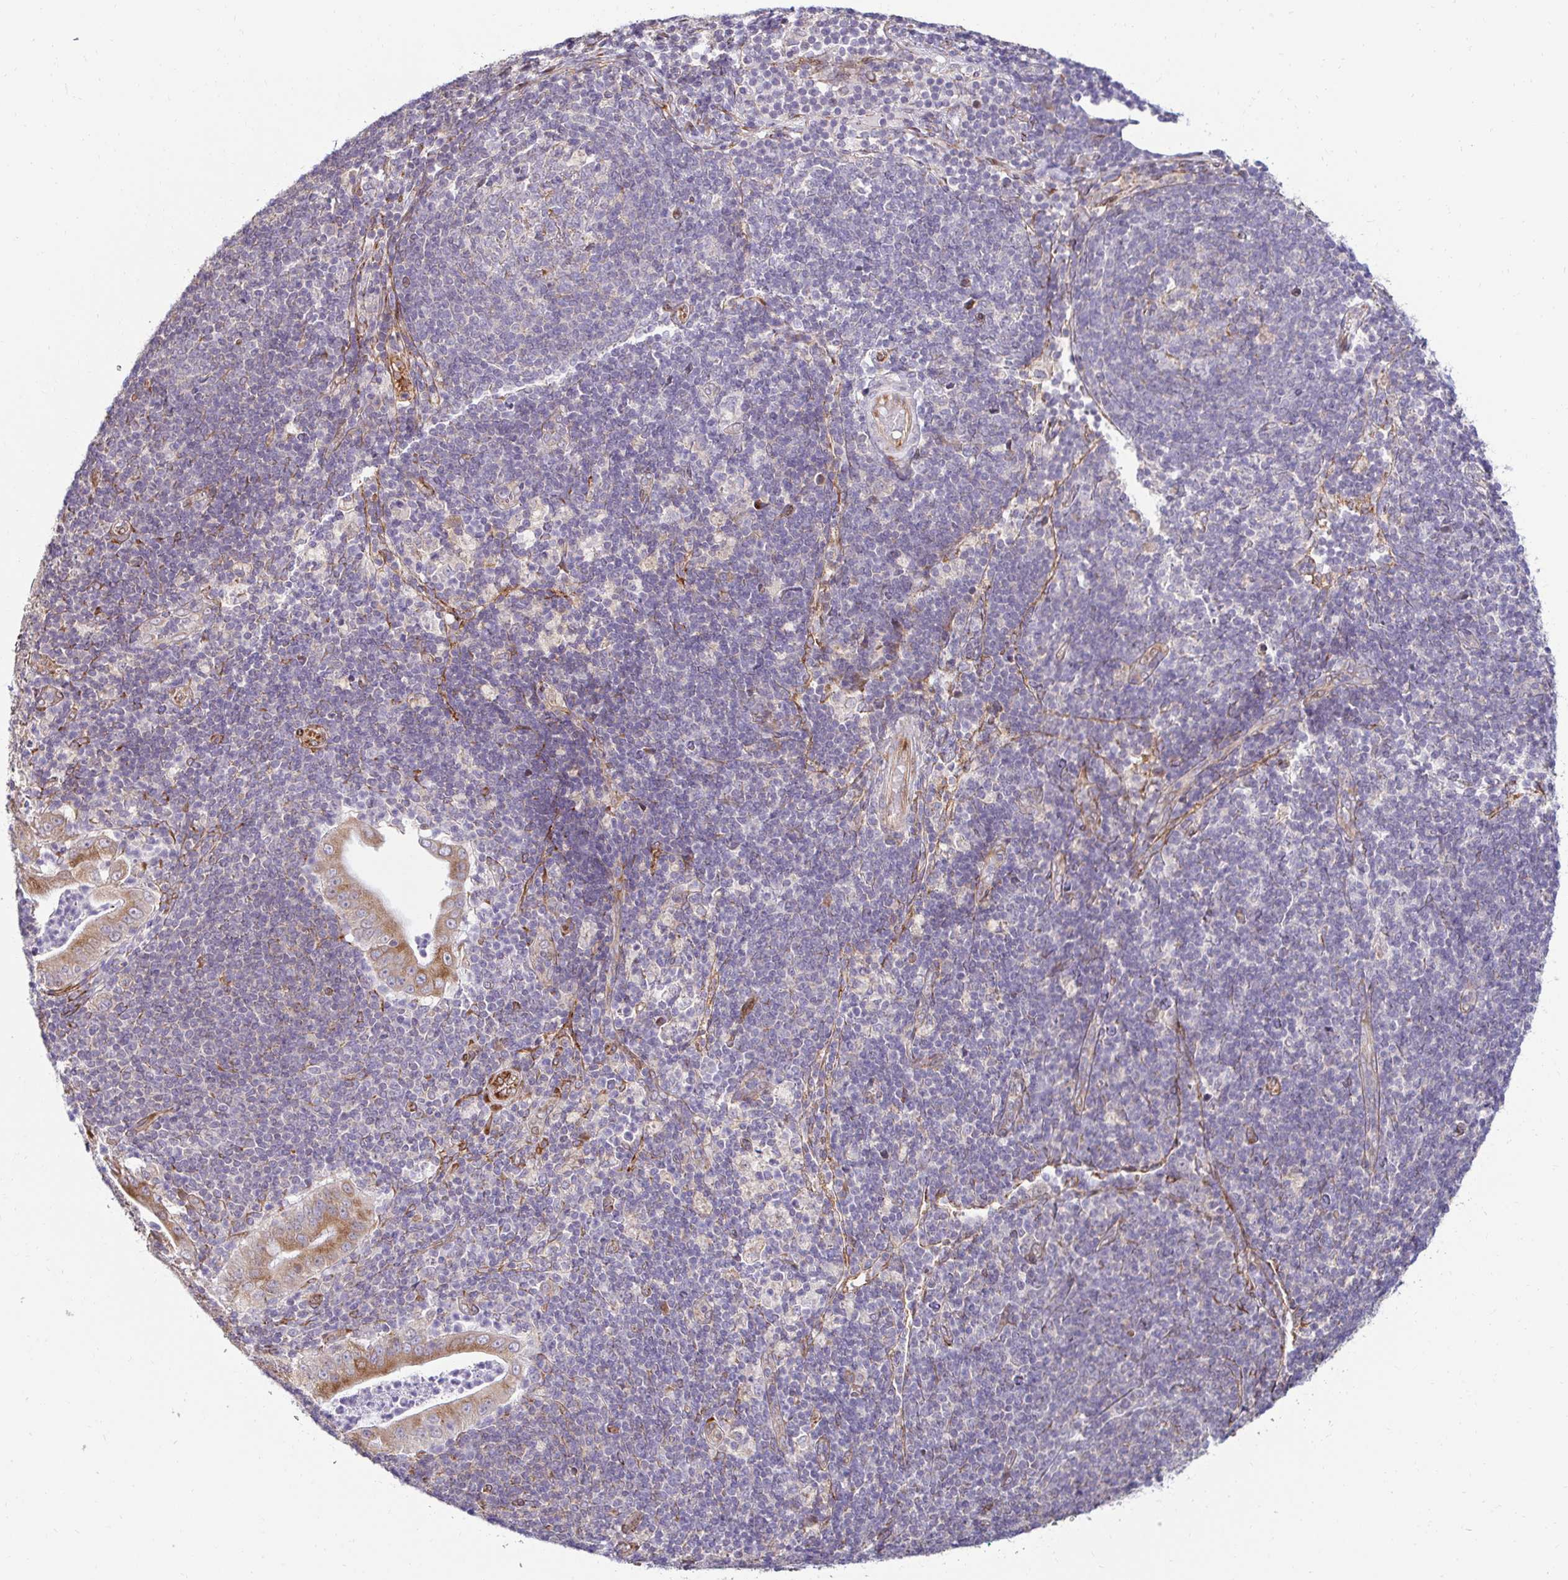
{"staining": {"intensity": "moderate", "quantity": "25%-75%", "location": "cytoplasmic/membranous"}, "tissue": "pancreatic cancer", "cell_type": "Tumor cells", "image_type": "cancer", "snomed": [{"axis": "morphology", "description": "Adenocarcinoma, NOS"}, {"axis": "topography", "description": "Pancreas"}], "caption": "A histopathology image of human pancreatic cancer (adenocarcinoma) stained for a protein demonstrates moderate cytoplasmic/membranous brown staining in tumor cells.", "gene": "HPS1", "patient": {"sex": "male", "age": 71}}